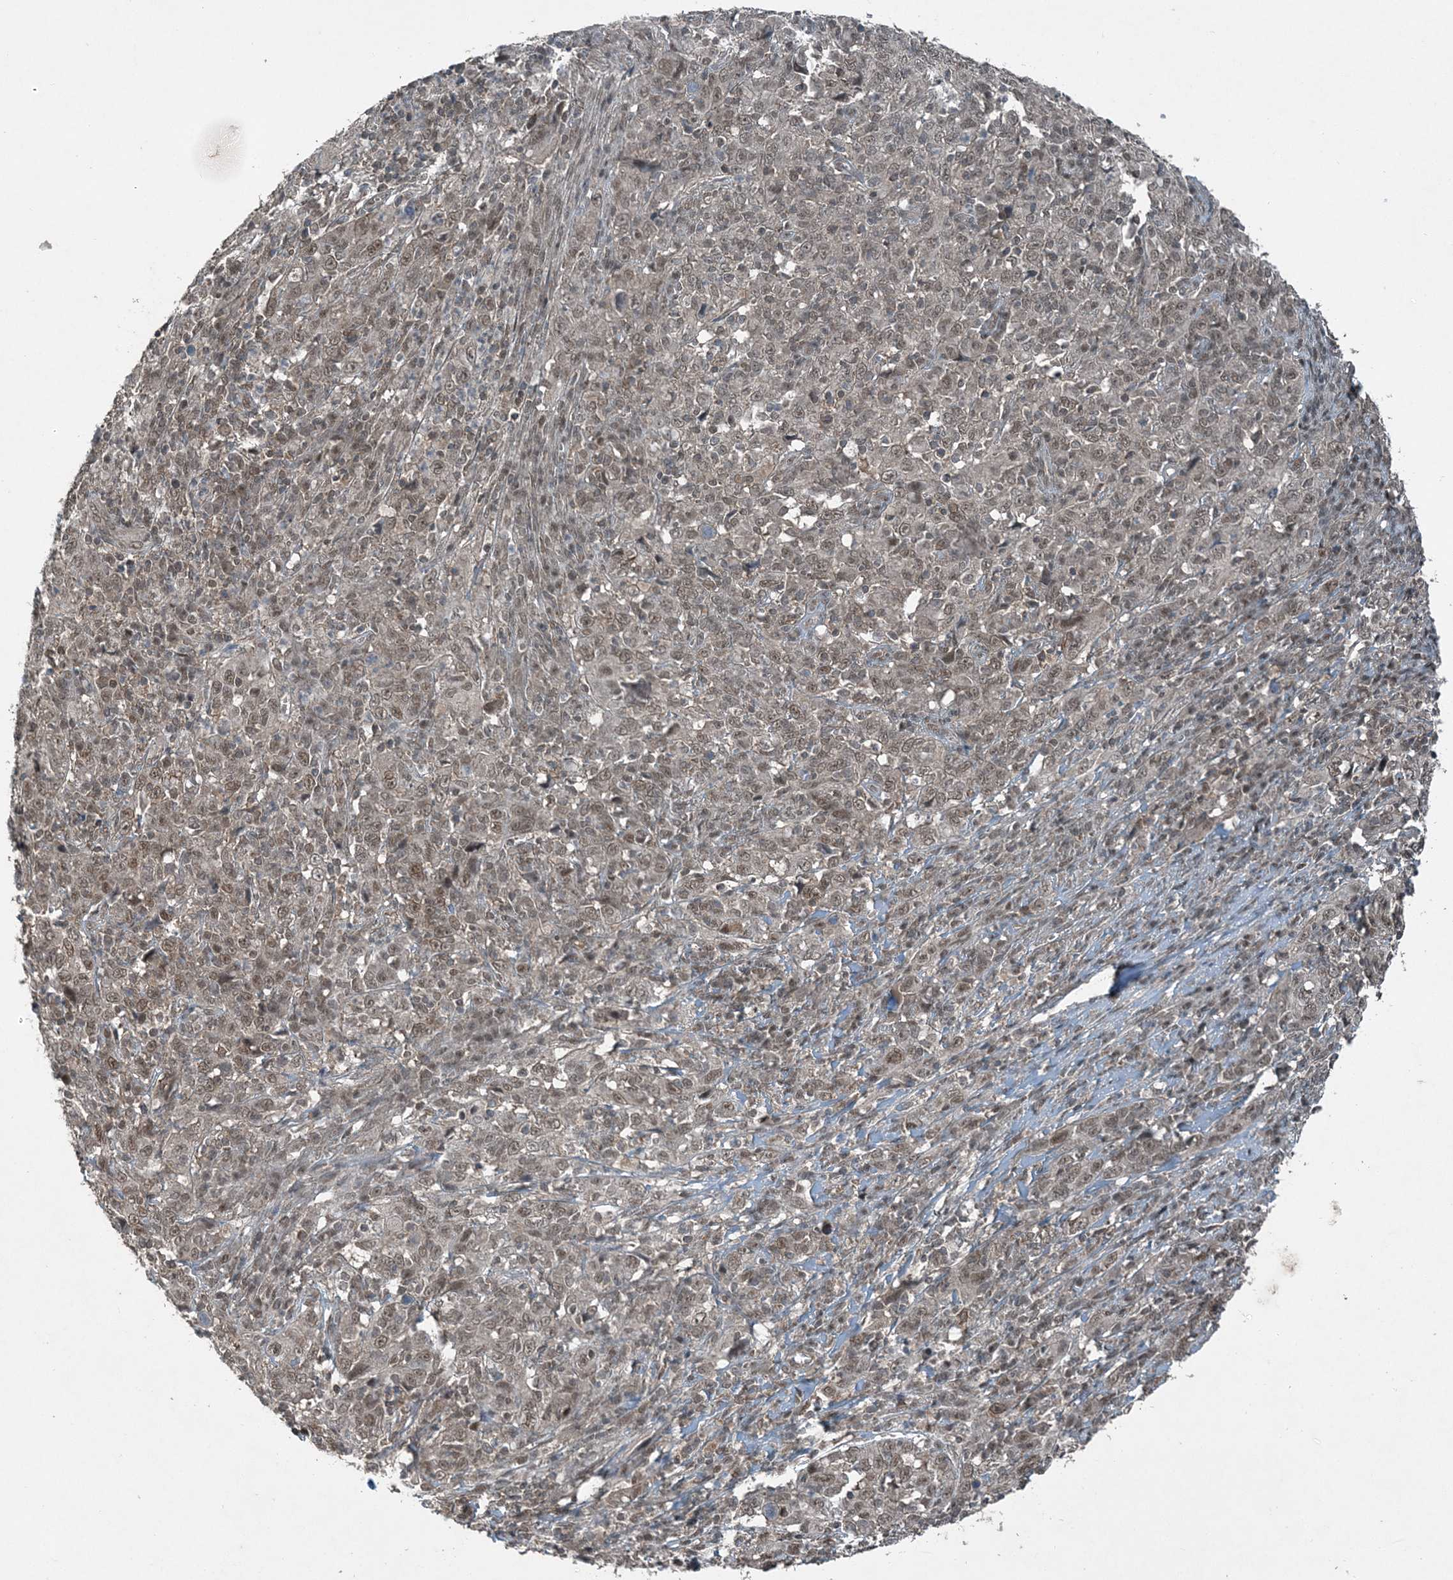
{"staining": {"intensity": "weak", "quantity": ">75%", "location": "nuclear"}, "tissue": "cervical cancer", "cell_type": "Tumor cells", "image_type": "cancer", "snomed": [{"axis": "morphology", "description": "Squamous cell carcinoma, NOS"}, {"axis": "topography", "description": "Cervix"}], "caption": "A histopathology image of human cervical cancer (squamous cell carcinoma) stained for a protein exhibits weak nuclear brown staining in tumor cells. The staining was performed using DAB, with brown indicating positive protein expression. Nuclei are stained blue with hematoxylin.", "gene": "COPS7B", "patient": {"sex": "female", "age": 46}}